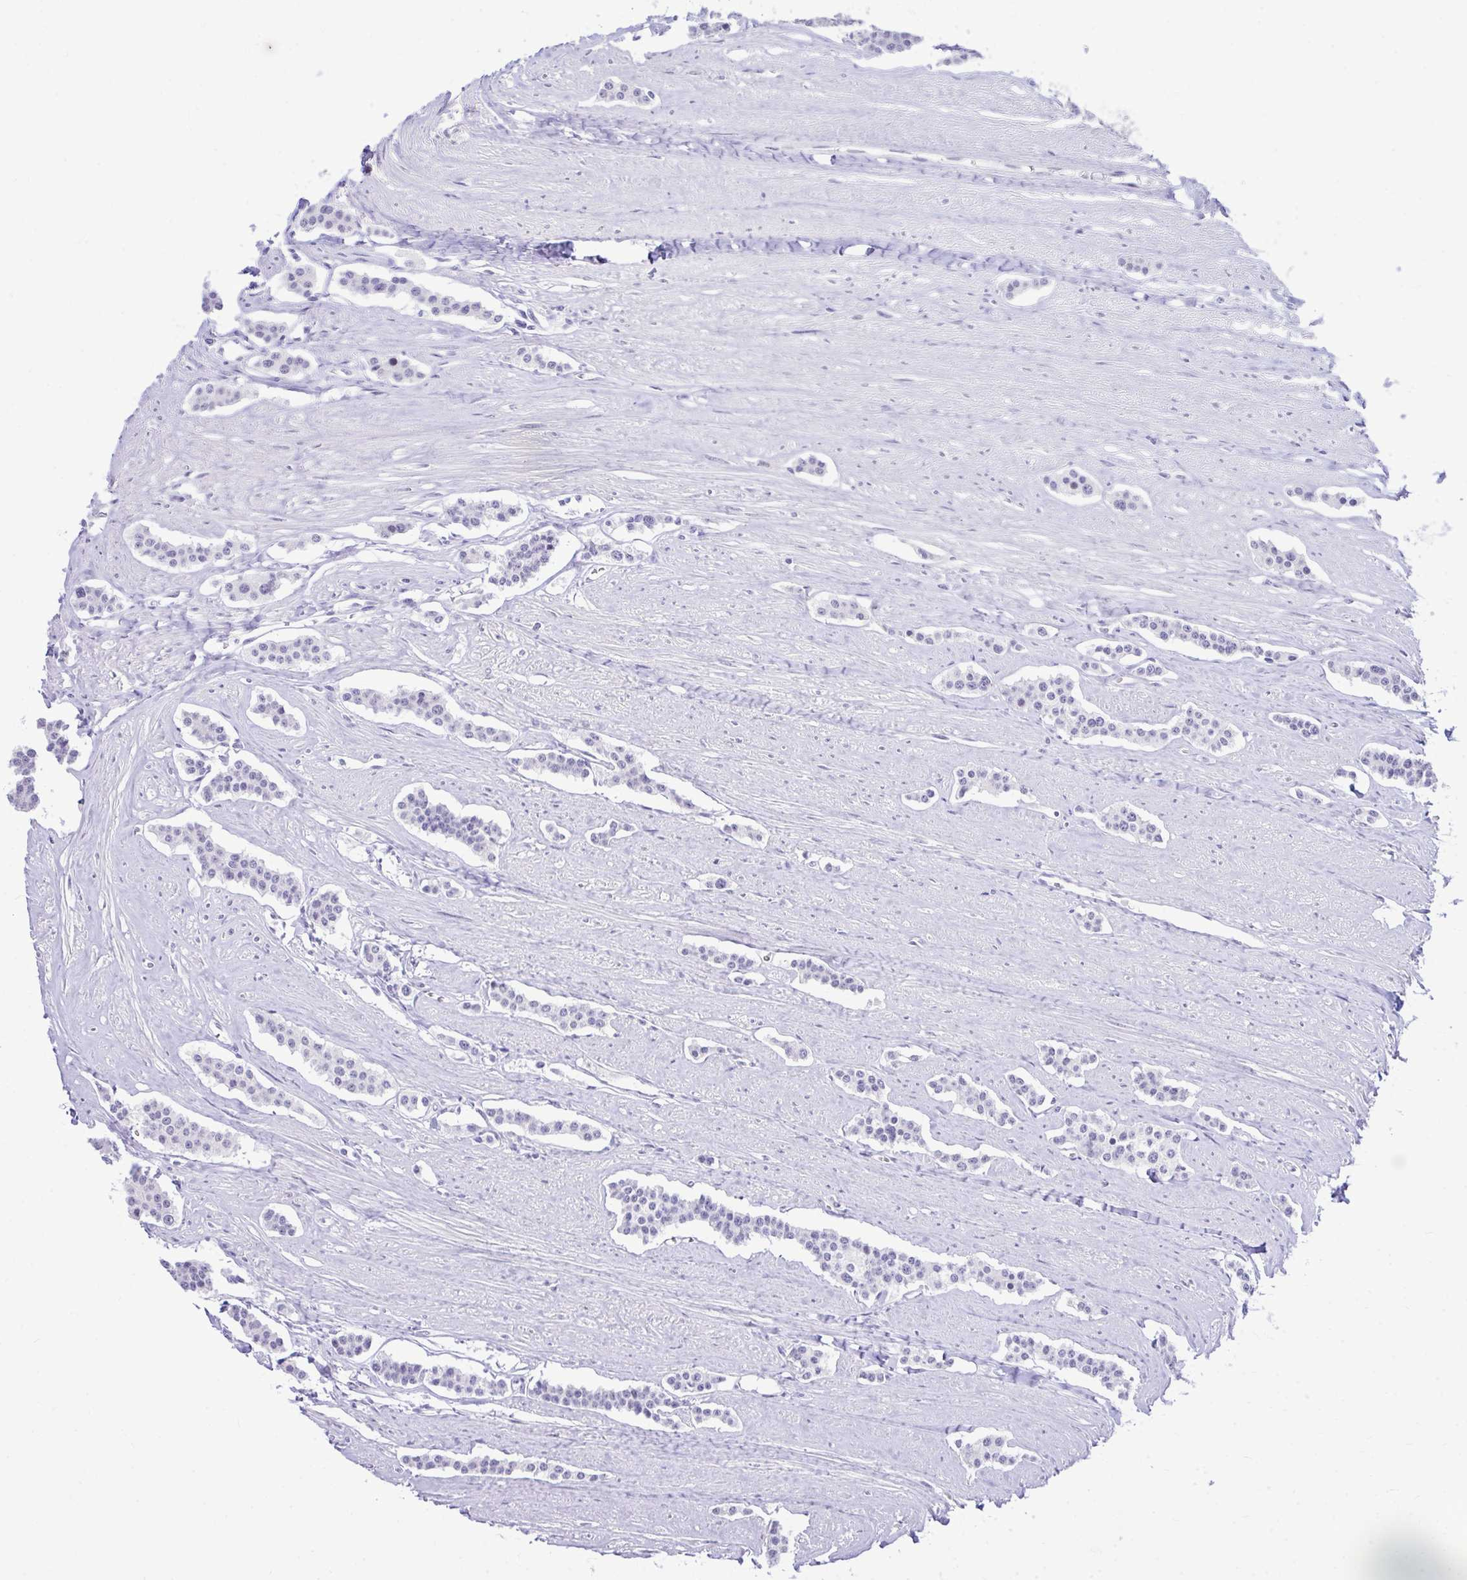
{"staining": {"intensity": "negative", "quantity": "none", "location": "none"}, "tissue": "carcinoid", "cell_type": "Tumor cells", "image_type": "cancer", "snomed": [{"axis": "morphology", "description": "Carcinoid, malignant, NOS"}, {"axis": "topography", "description": "Small intestine"}], "caption": "High power microscopy photomicrograph of an immunohistochemistry image of carcinoid, revealing no significant positivity in tumor cells.", "gene": "EID3", "patient": {"sex": "male", "age": 60}}